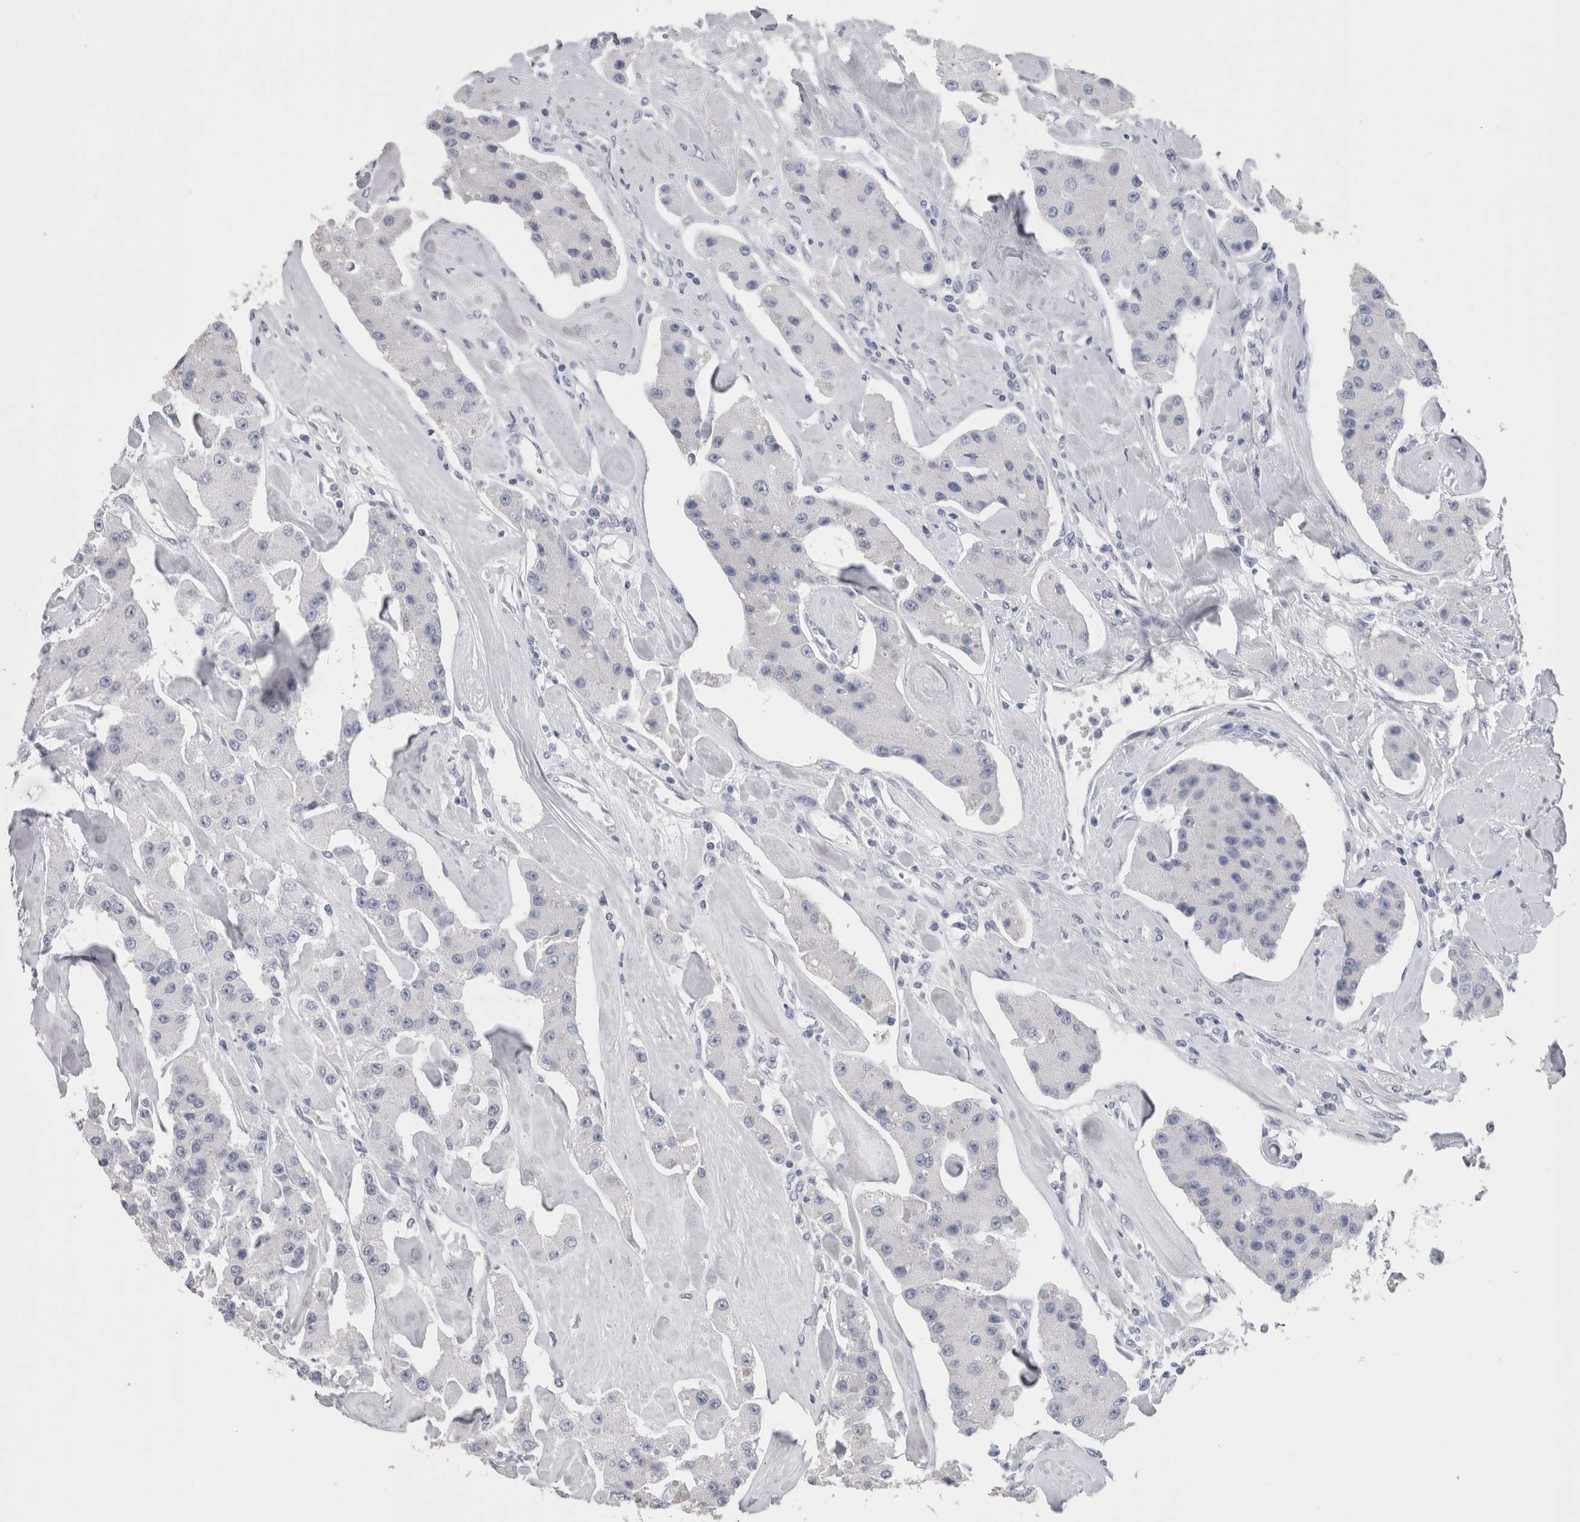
{"staining": {"intensity": "negative", "quantity": "none", "location": "none"}, "tissue": "carcinoid", "cell_type": "Tumor cells", "image_type": "cancer", "snomed": [{"axis": "morphology", "description": "Carcinoid, malignant, NOS"}, {"axis": "topography", "description": "Pancreas"}], "caption": "Immunohistochemistry of malignant carcinoid demonstrates no positivity in tumor cells.", "gene": "CA8", "patient": {"sex": "male", "age": 41}}